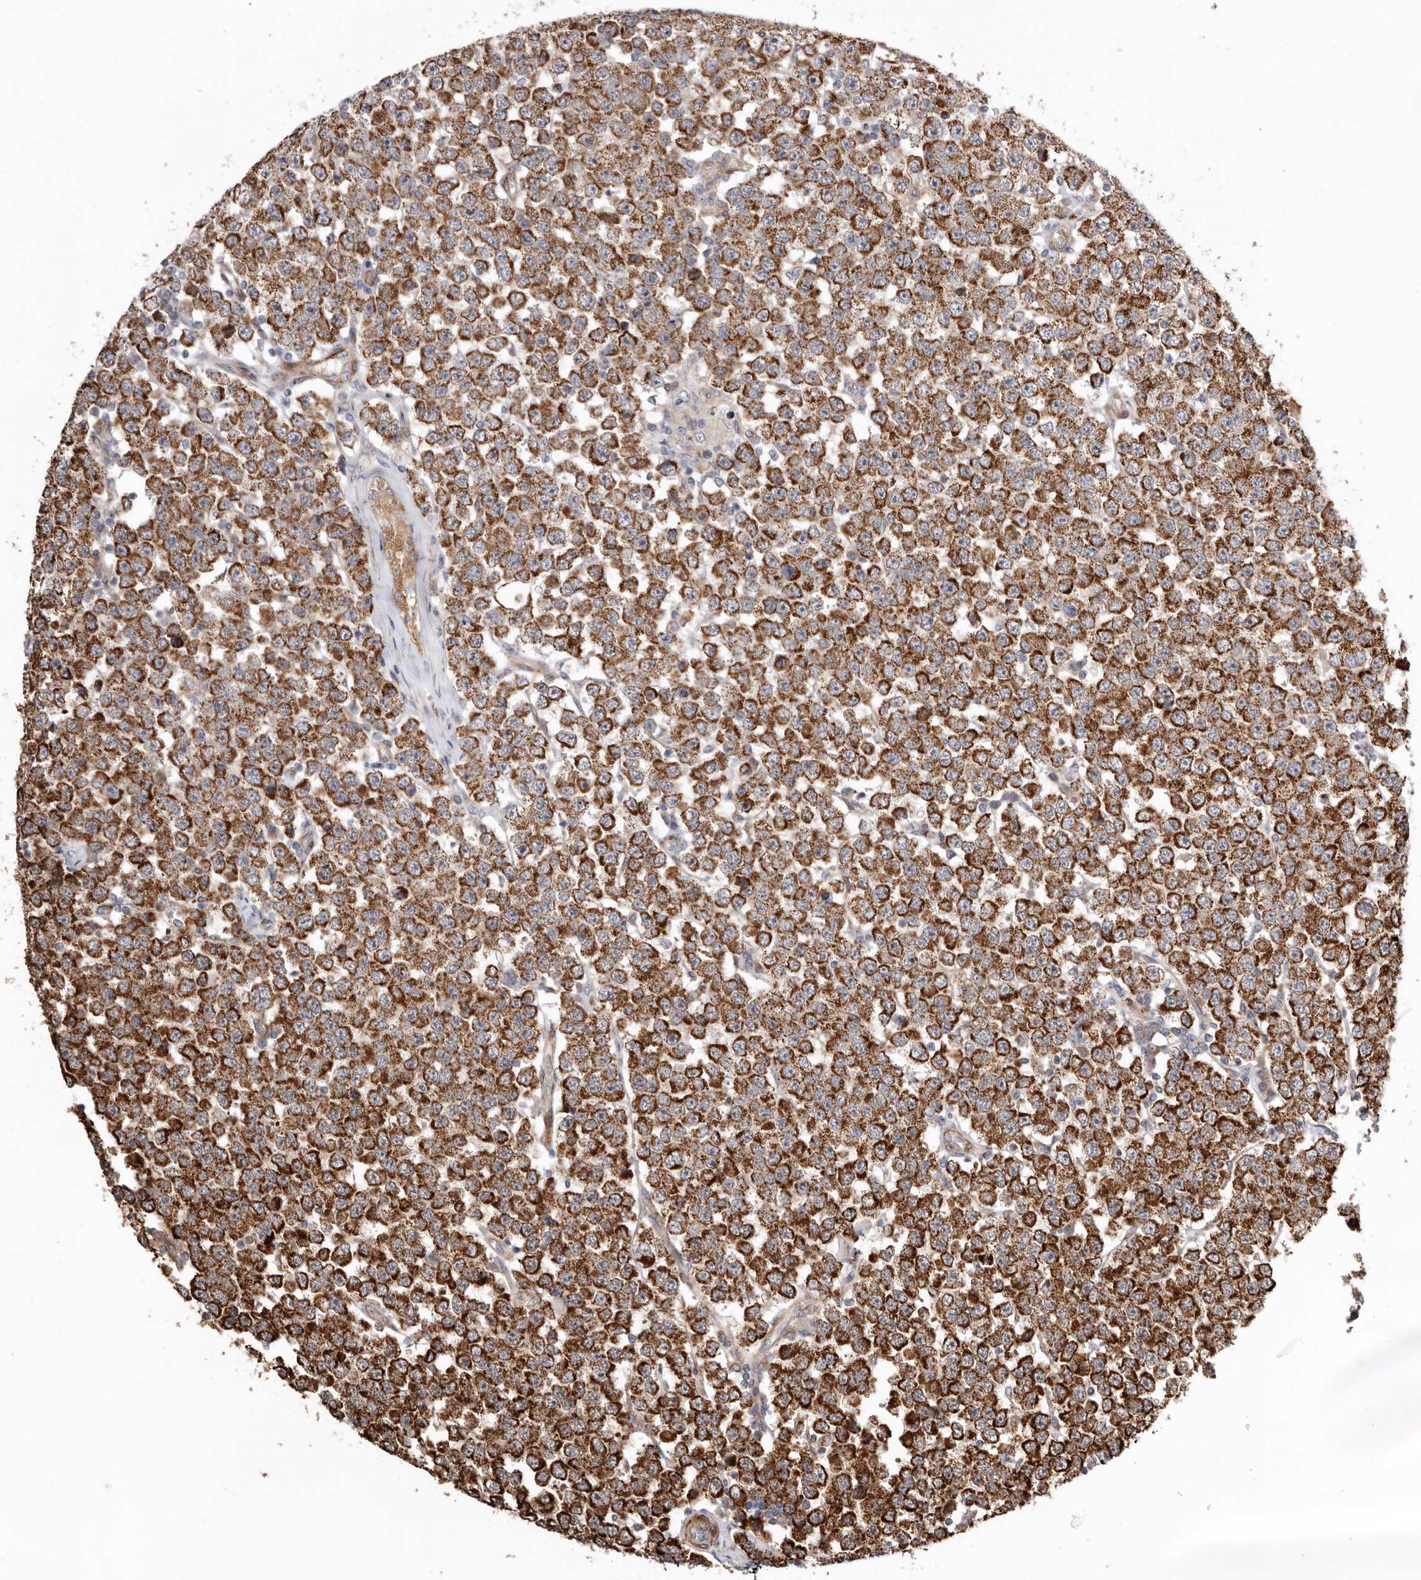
{"staining": {"intensity": "strong", "quantity": ">75%", "location": "cytoplasmic/membranous"}, "tissue": "testis cancer", "cell_type": "Tumor cells", "image_type": "cancer", "snomed": [{"axis": "morphology", "description": "Seminoma, NOS"}, {"axis": "topography", "description": "Testis"}], "caption": "Immunohistochemistry (IHC) micrograph of neoplastic tissue: human testis cancer (seminoma) stained using immunohistochemistry reveals high levels of strong protein expression localized specifically in the cytoplasmic/membranous of tumor cells, appearing as a cytoplasmic/membranous brown color.", "gene": "PROKR1", "patient": {"sex": "male", "age": 28}}